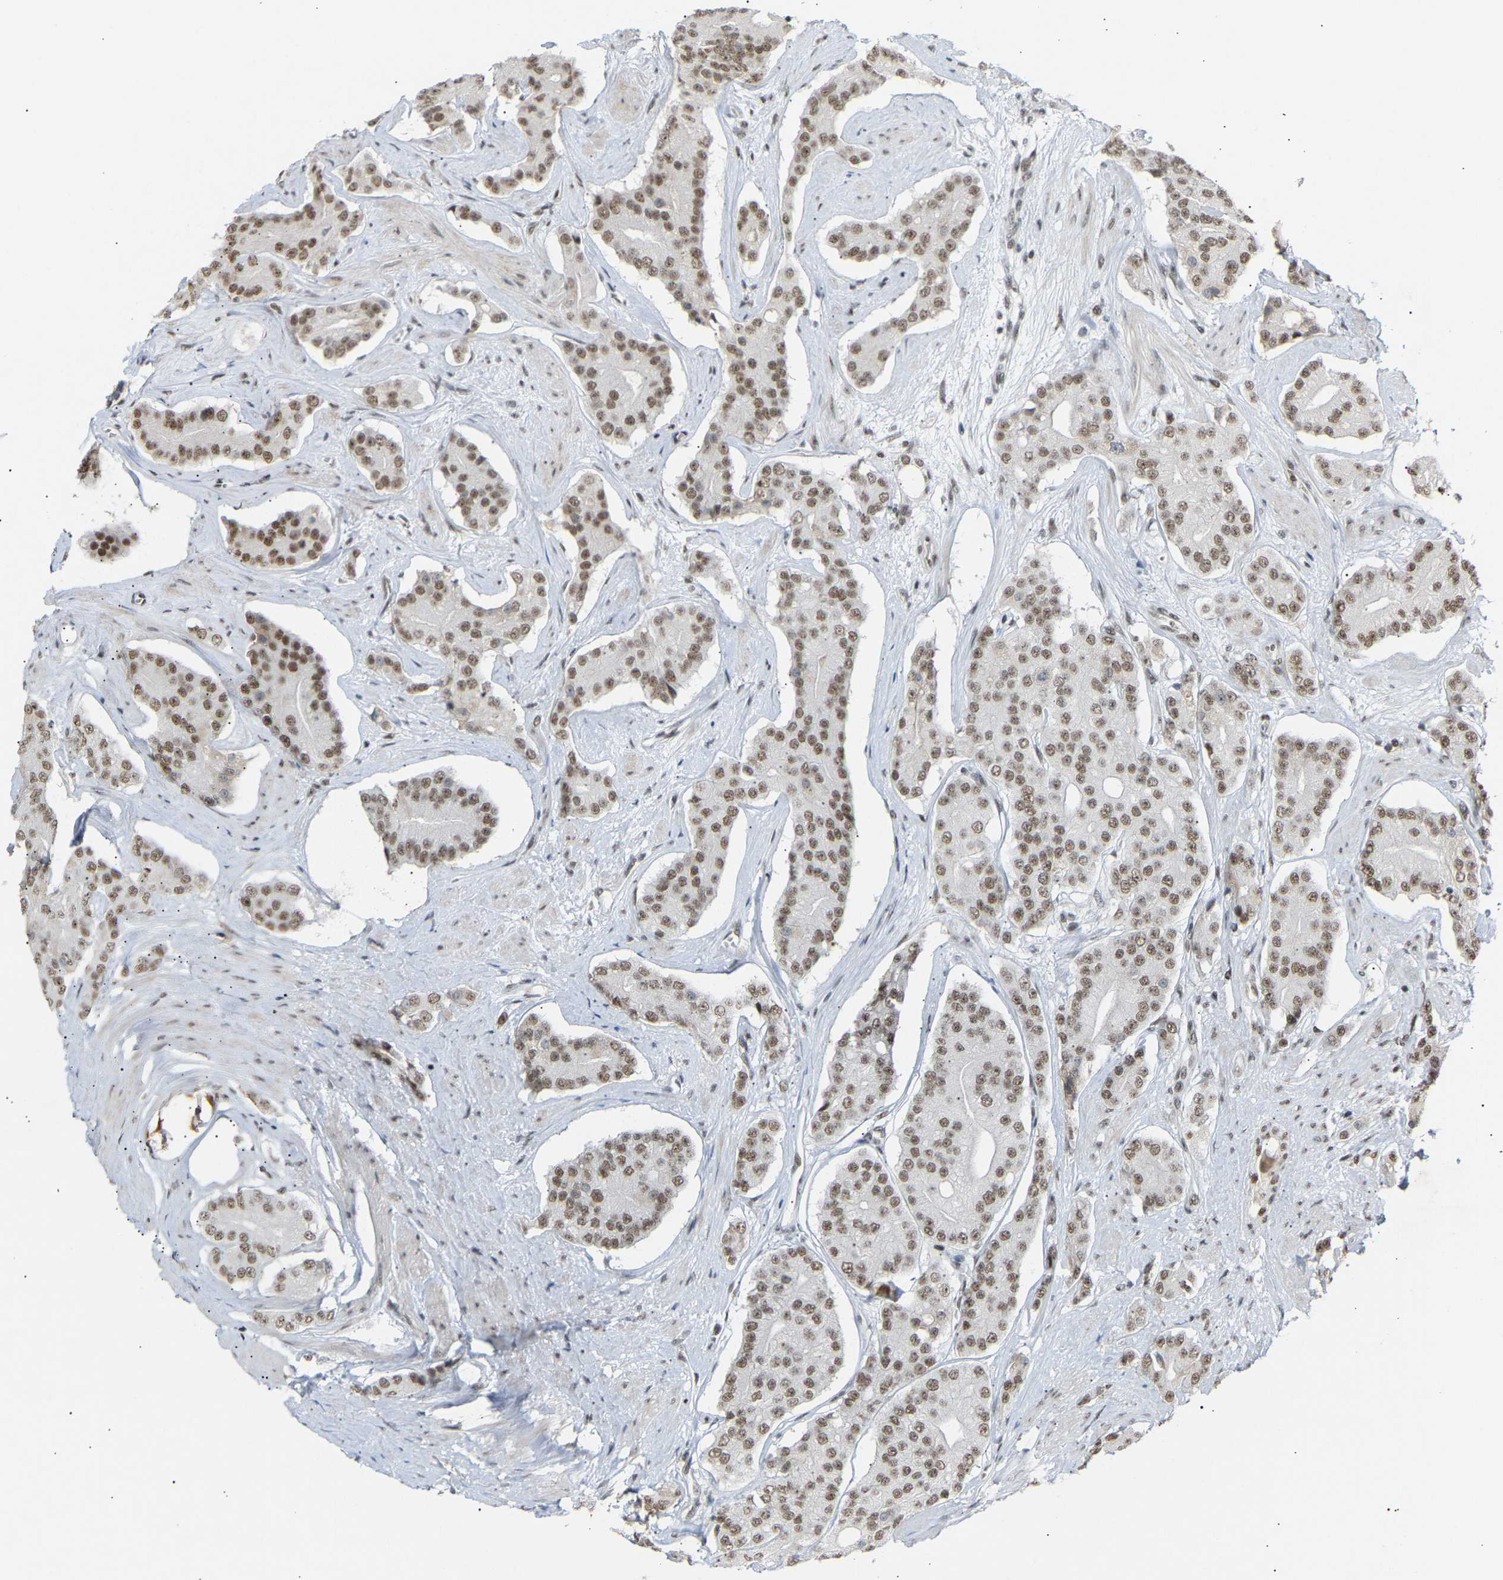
{"staining": {"intensity": "moderate", "quantity": ">75%", "location": "nuclear"}, "tissue": "prostate cancer", "cell_type": "Tumor cells", "image_type": "cancer", "snomed": [{"axis": "morphology", "description": "Adenocarcinoma, High grade"}, {"axis": "topography", "description": "Prostate"}], "caption": "Moderate nuclear expression for a protein is identified in approximately >75% of tumor cells of adenocarcinoma (high-grade) (prostate) using immunohistochemistry.", "gene": "NELFB", "patient": {"sex": "male", "age": 71}}